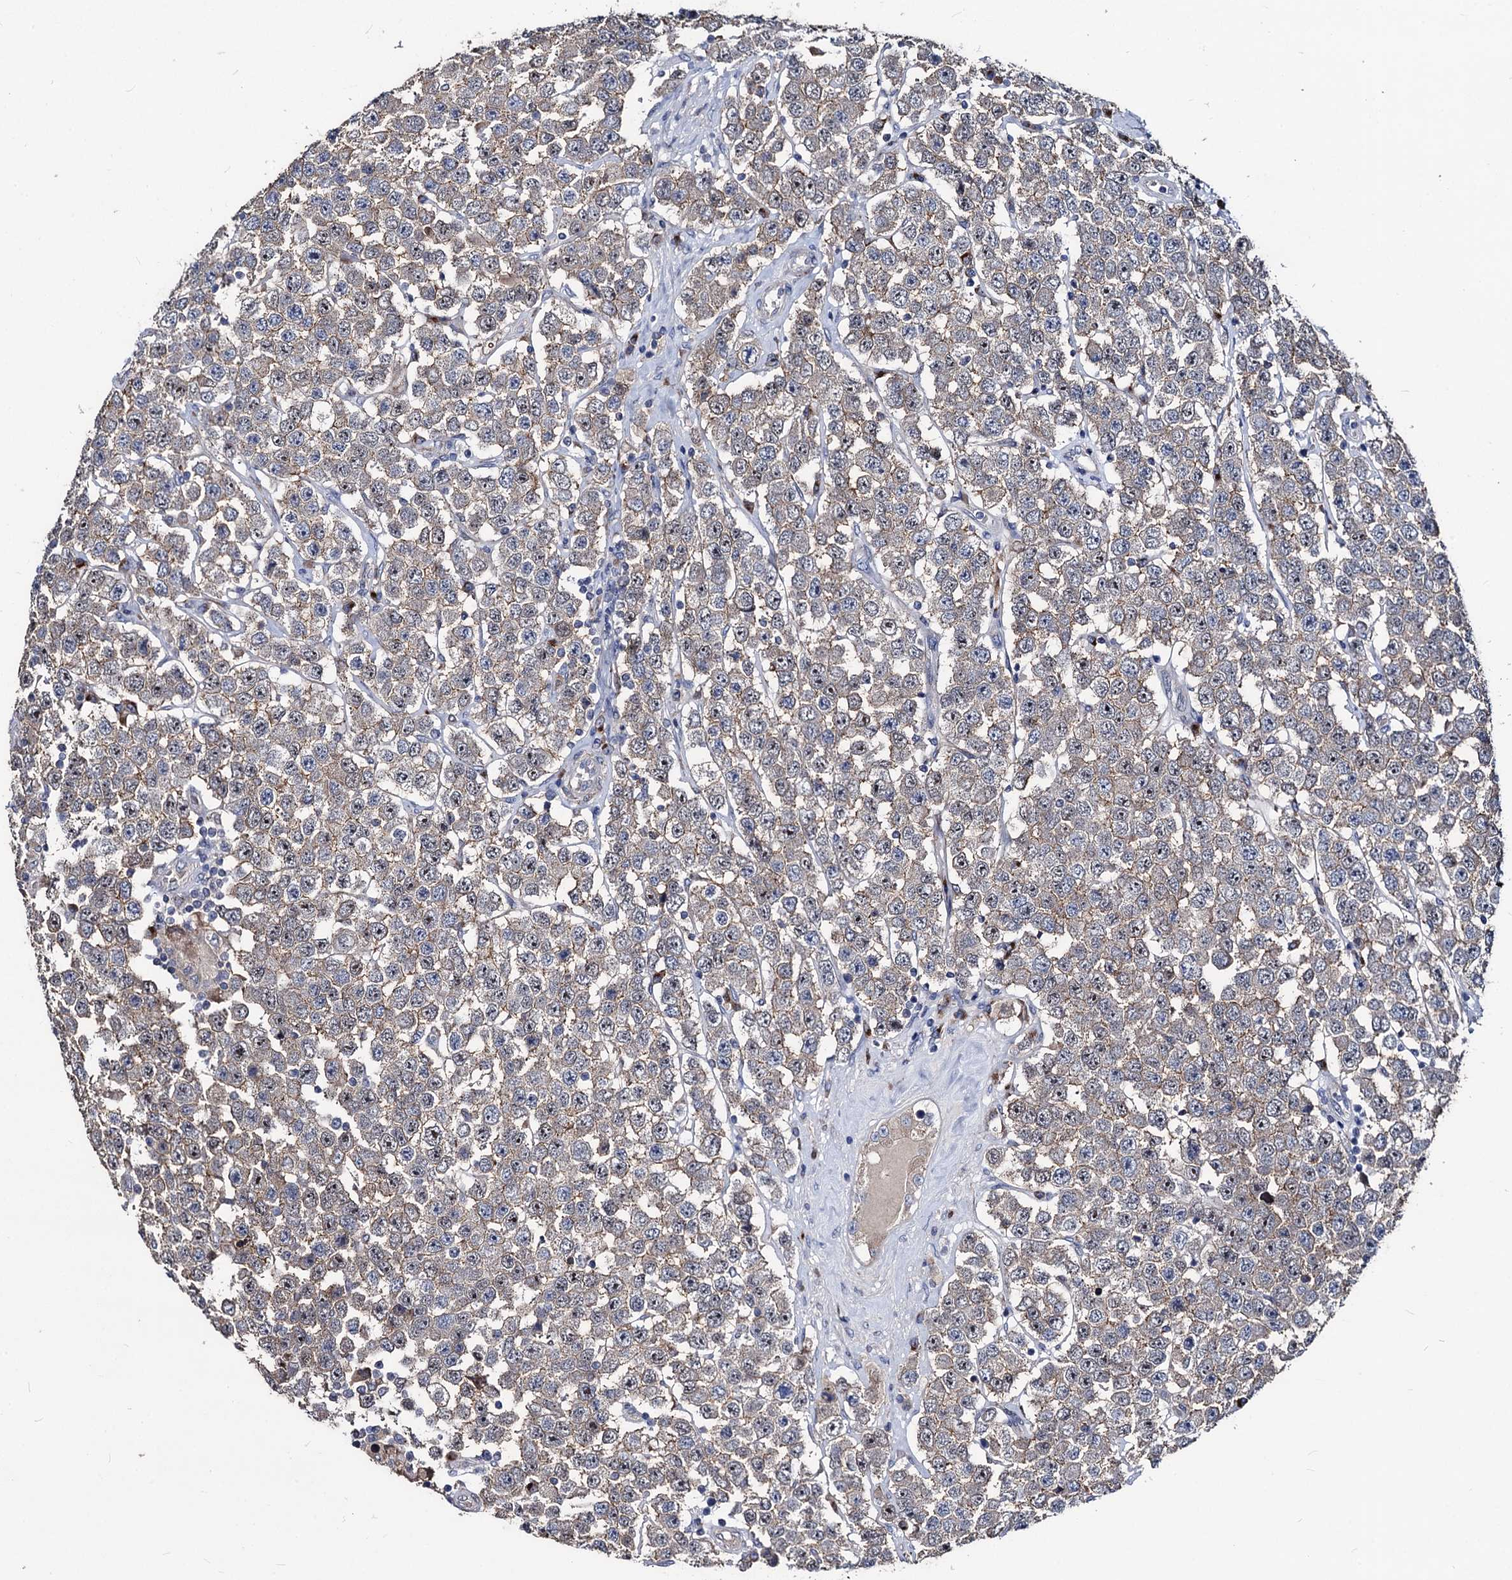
{"staining": {"intensity": "weak", "quantity": "25%-75%", "location": "cytoplasmic/membranous"}, "tissue": "testis cancer", "cell_type": "Tumor cells", "image_type": "cancer", "snomed": [{"axis": "morphology", "description": "Seminoma, NOS"}, {"axis": "topography", "description": "Testis"}], "caption": "Tumor cells demonstrate low levels of weak cytoplasmic/membranous staining in approximately 25%-75% of cells in human testis cancer. (DAB = brown stain, brightfield microscopy at high magnification).", "gene": "SMAGP", "patient": {"sex": "male", "age": 28}}